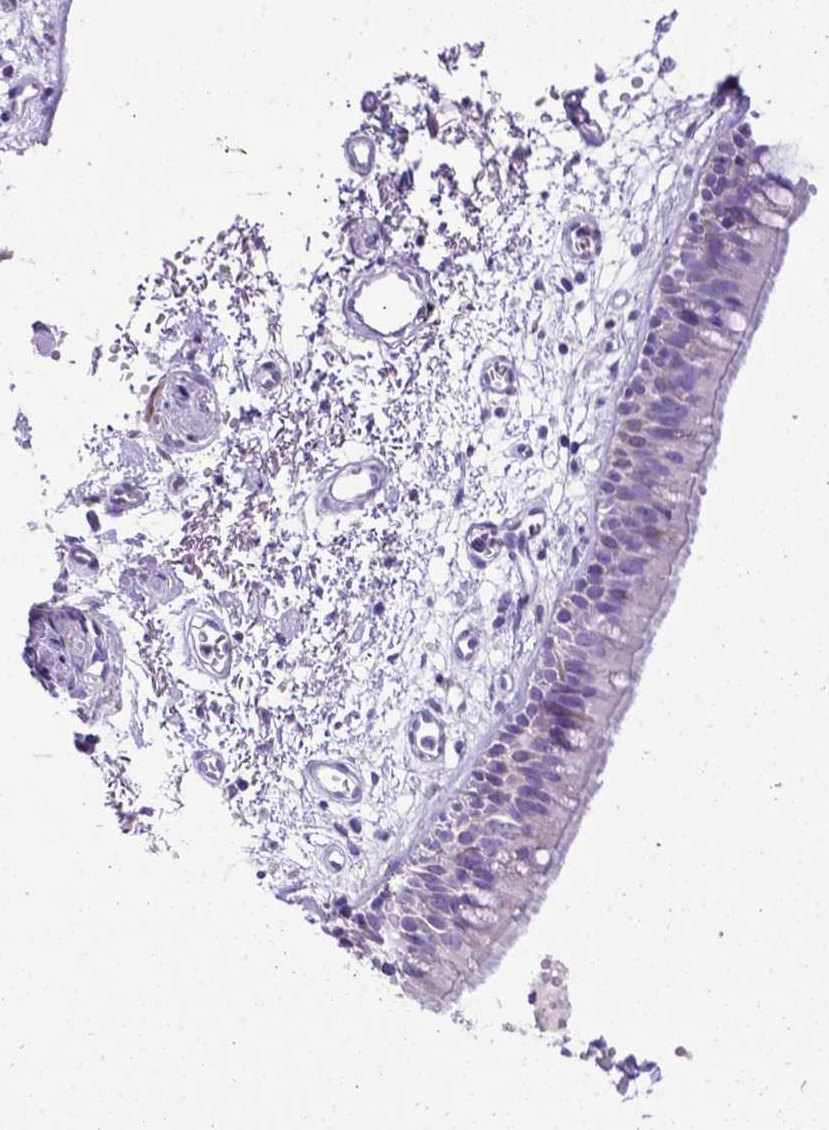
{"staining": {"intensity": "negative", "quantity": "none", "location": "none"}, "tissue": "bronchus", "cell_type": "Respiratory epithelial cells", "image_type": "normal", "snomed": [{"axis": "morphology", "description": "Normal tissue, NOS"}, {"axis": "morphology", "description": "Squamous cell carcinoma, NOS"}, {"axis": "topography", "description": "Cartilage tissue"}, {"axis": "topography", "description": "Bronchus"}, {"axis": "topography", "description": "Lung"}], "caption": "The photomicrograph demonstrates no staining of respiratory epithelial cells in unremarkable bronchus. The staining is performed using DAB brown chromogen with nuclei counter-stained in using hematoxylin.", "gene": "PTGES", "patient": {"sex": "male", "age": 66}}